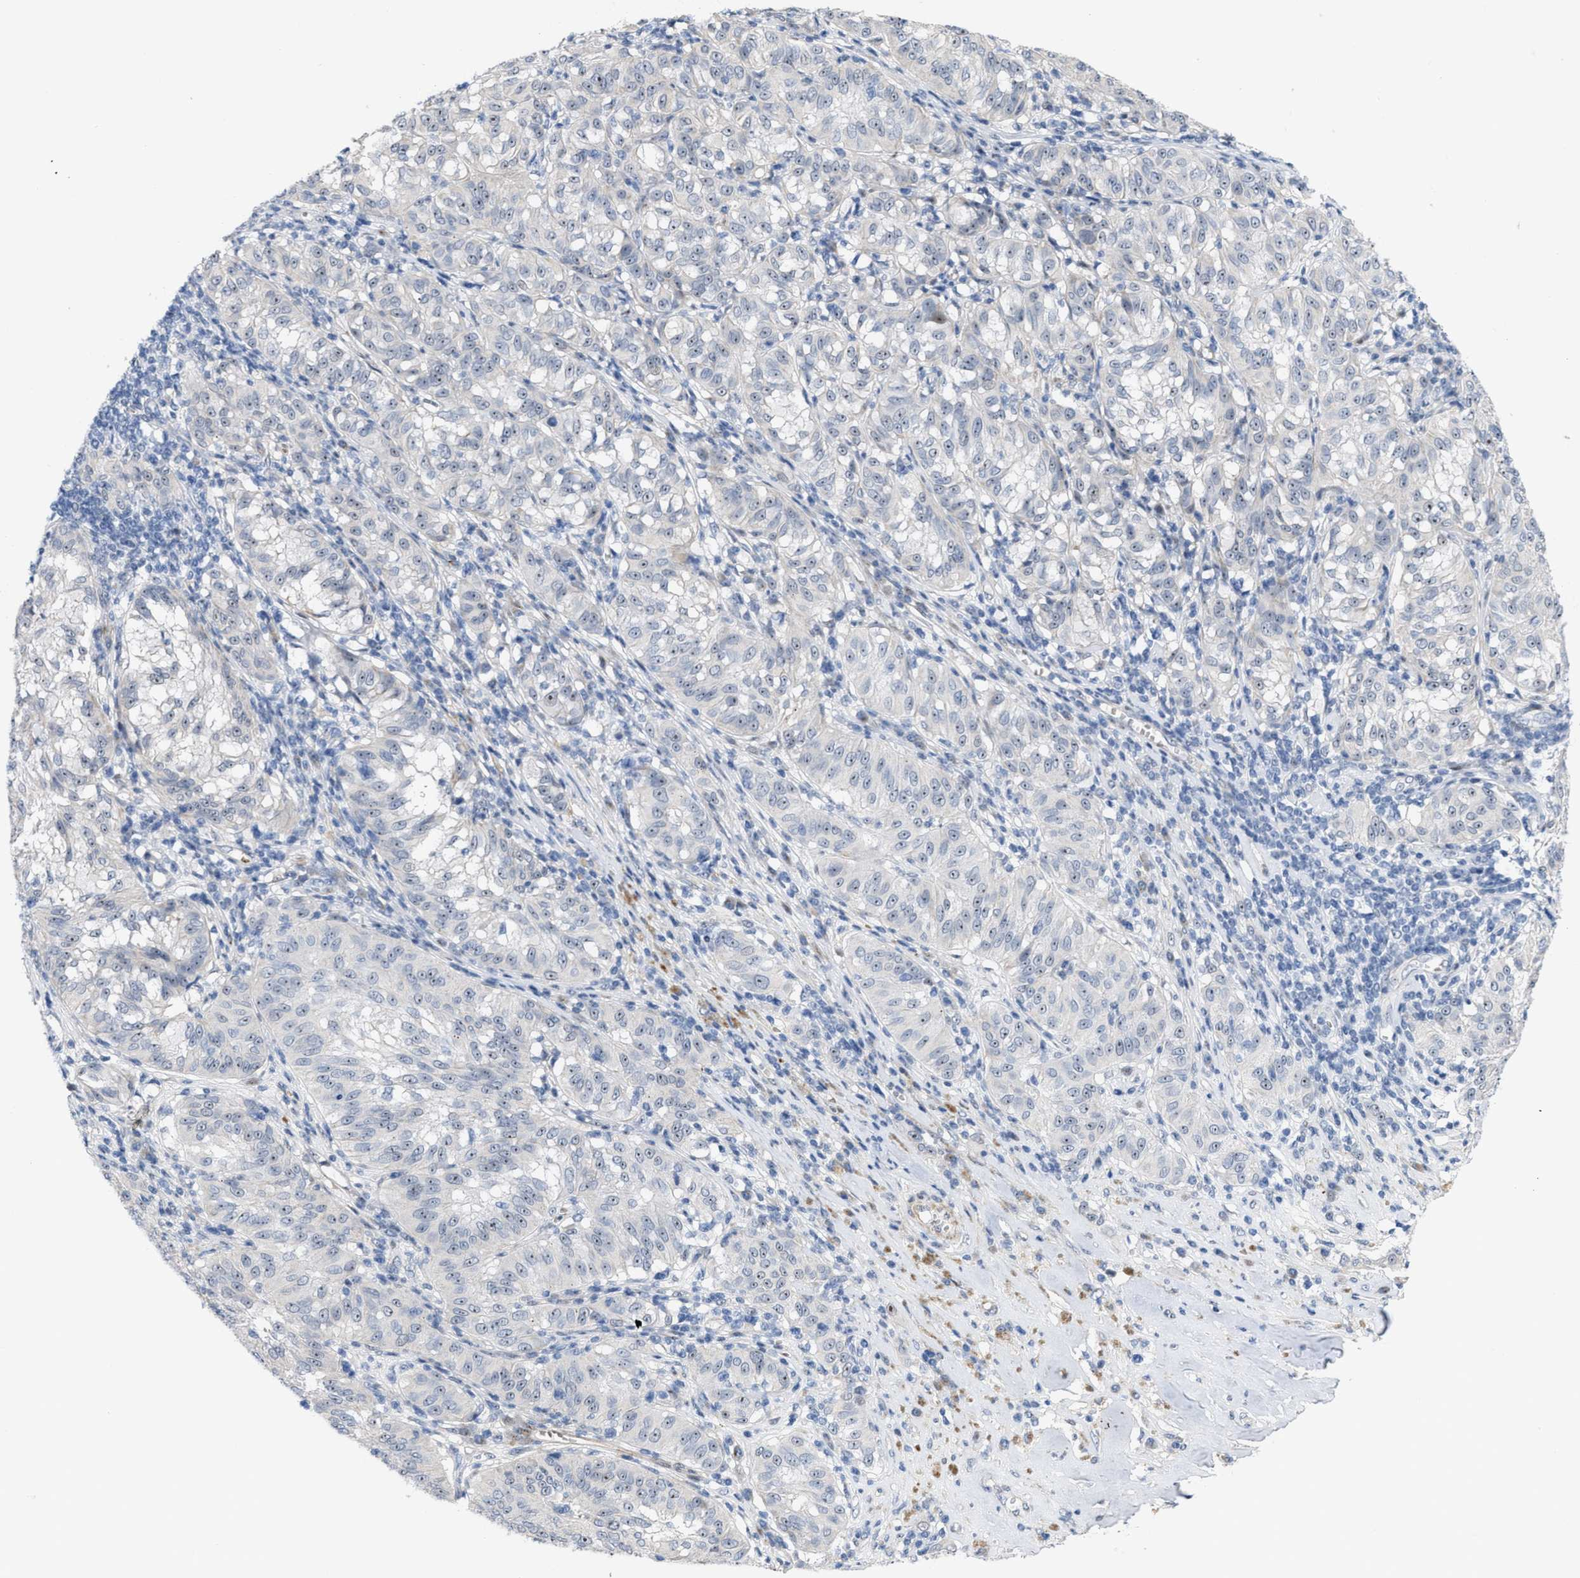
{"staining": {"intensity": "weak", "quantity": ">75%", "location": "nuclear"}, "tissue": "melanoma", "cell_type": "Tumor cells", "image_type": "cancer", "snomed": [{"axis": "morphology", "description": "Malignant melanoma, NOS"}, {"axis": "topography", "description": "Skin"}], "caption": "Tumor cells exhibit low levels of weak nuclear staining in approximately >75% of cells in melanoma.", "gene": "POLR1F", "patient": {"sex": "female", "age": 72}}